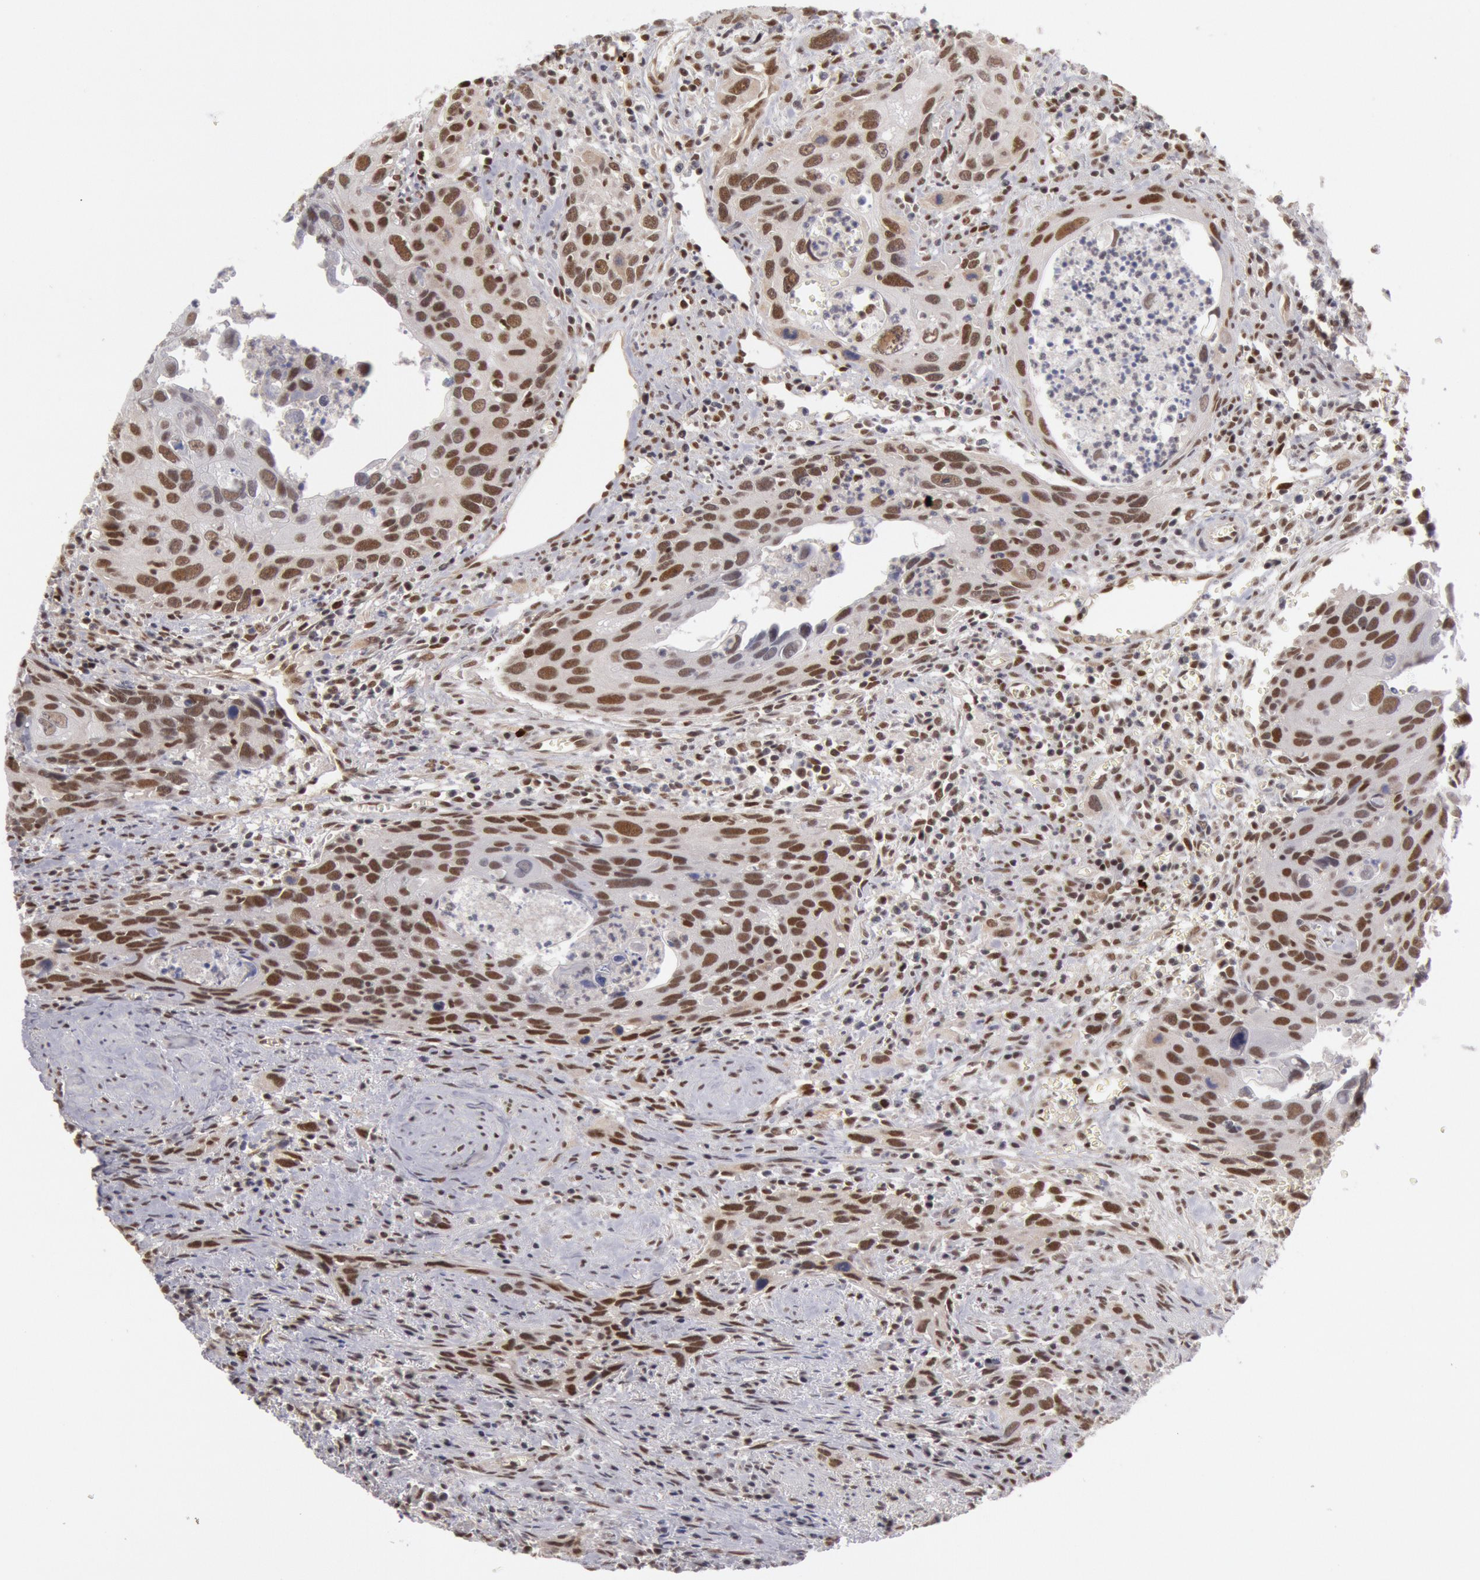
{"staining": {"intensity": "weak", "quantity": ">75%", "location": "nuclear"}, "tissue": "urothelial cancer", "cell_type": "Tumor cells", "image_type": "cancer", "snomed": [{"axis": "morphology", "description": "Urothelial carcinoma, High grade"}, {"axis": "topography", "description": "Urinary bladder"}], "caption": "Protein staining displays weak nuclear staining in about >75% of tumor cells in urothelial cancer.", "gene": "PPP4R3B", "patient": {"sex": "male", "age": 71}}